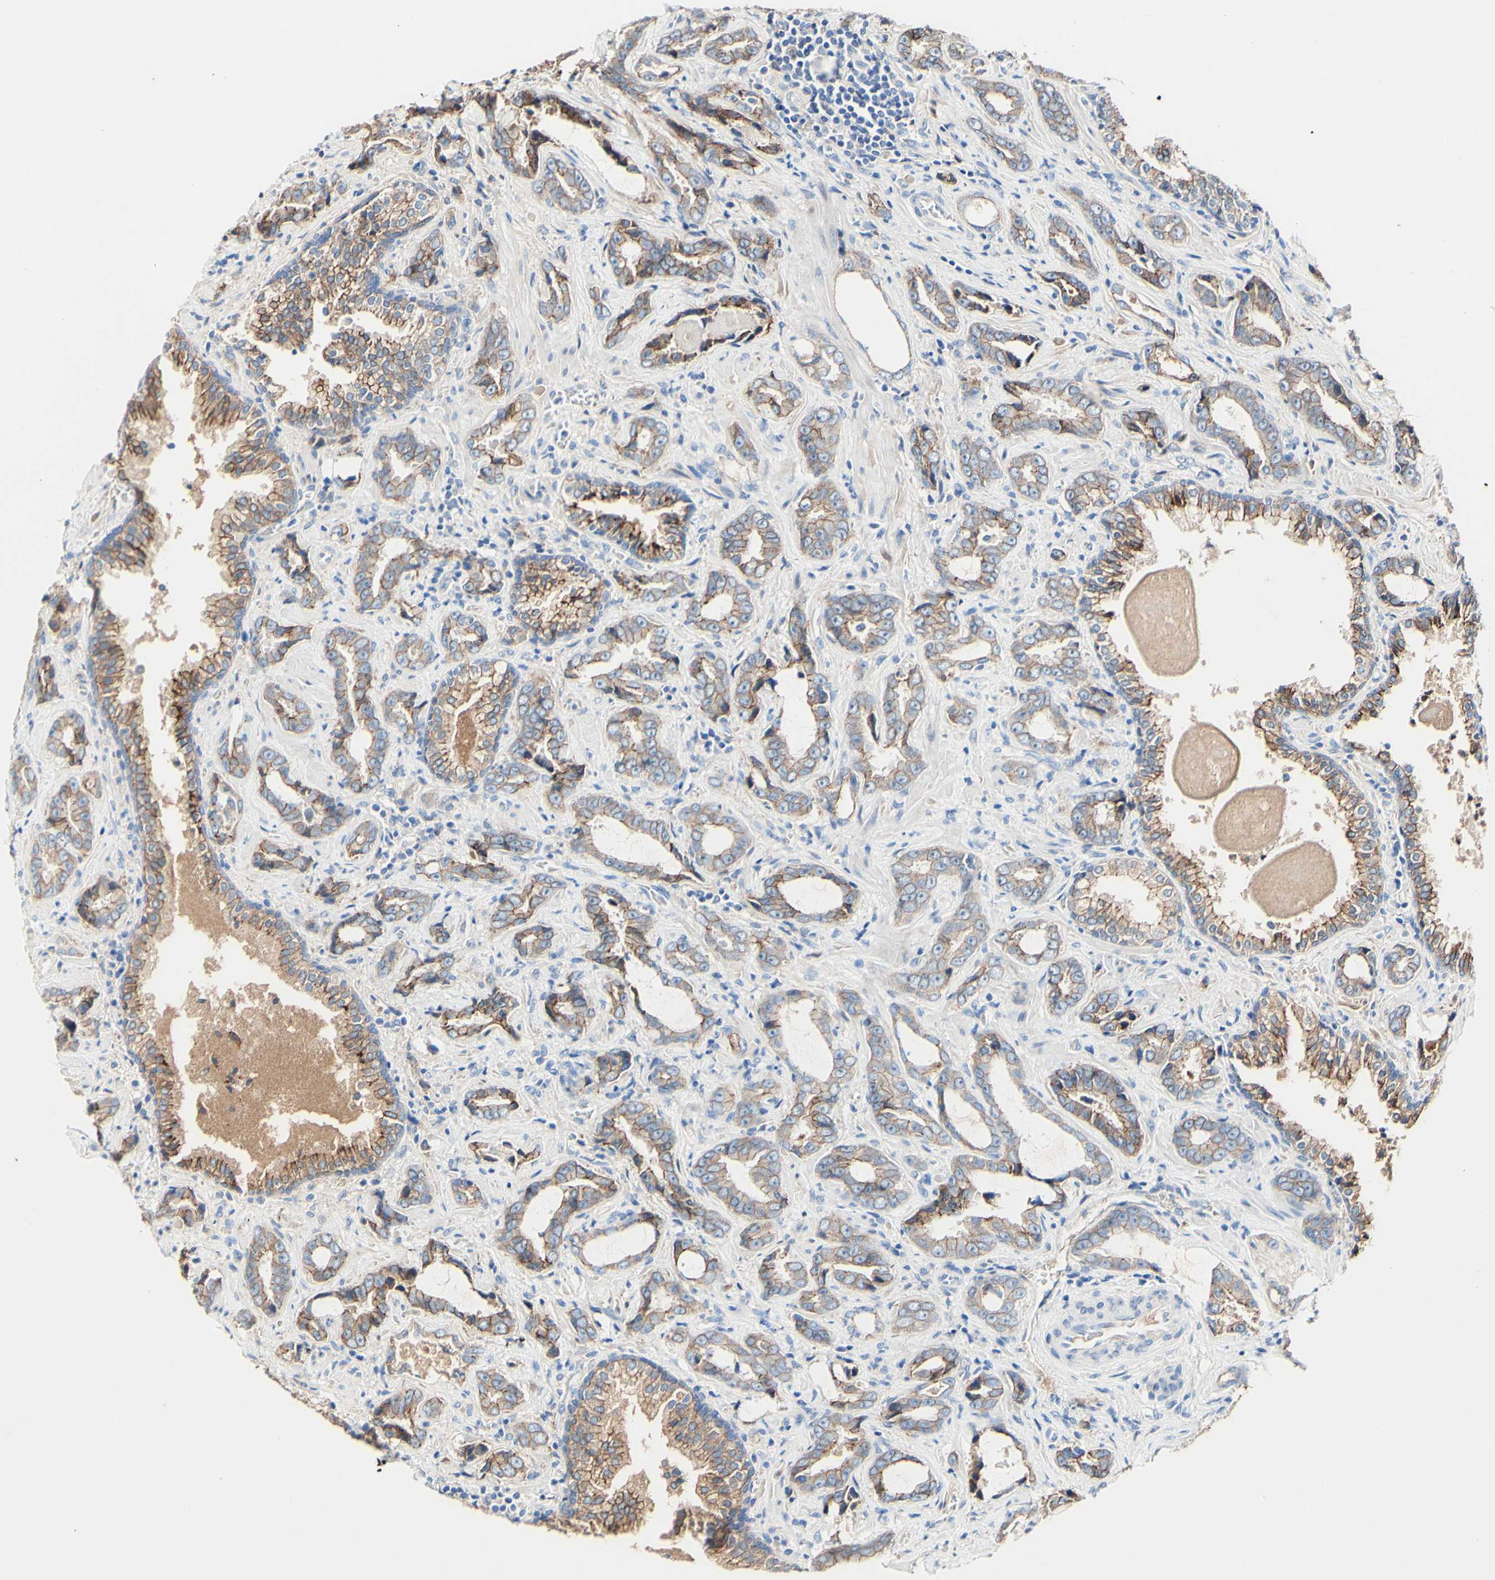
{"staining": {"intensity": "moderate", "quantity": ">75%", "location": "cytoplasmic/membranous"}, "tissue": "prostate cancer", "cell_type": "Tumor cells", "image_type": "cancer", "snomed": [{"axis": "morphology", "description": "Adenocarcinoma, Low grade"}, {"axis": "topography", "description": "Prostate"}], "caption": "DAB immunohistochemical staining of prostate cancer (low-grade adenocarcinoma) exhibits moderate cytoplasmic/membranous protein expression in approximately >75% of tumor cells.", "gene": "DSC2", "patient": {"sex": "male", "age": 60}}